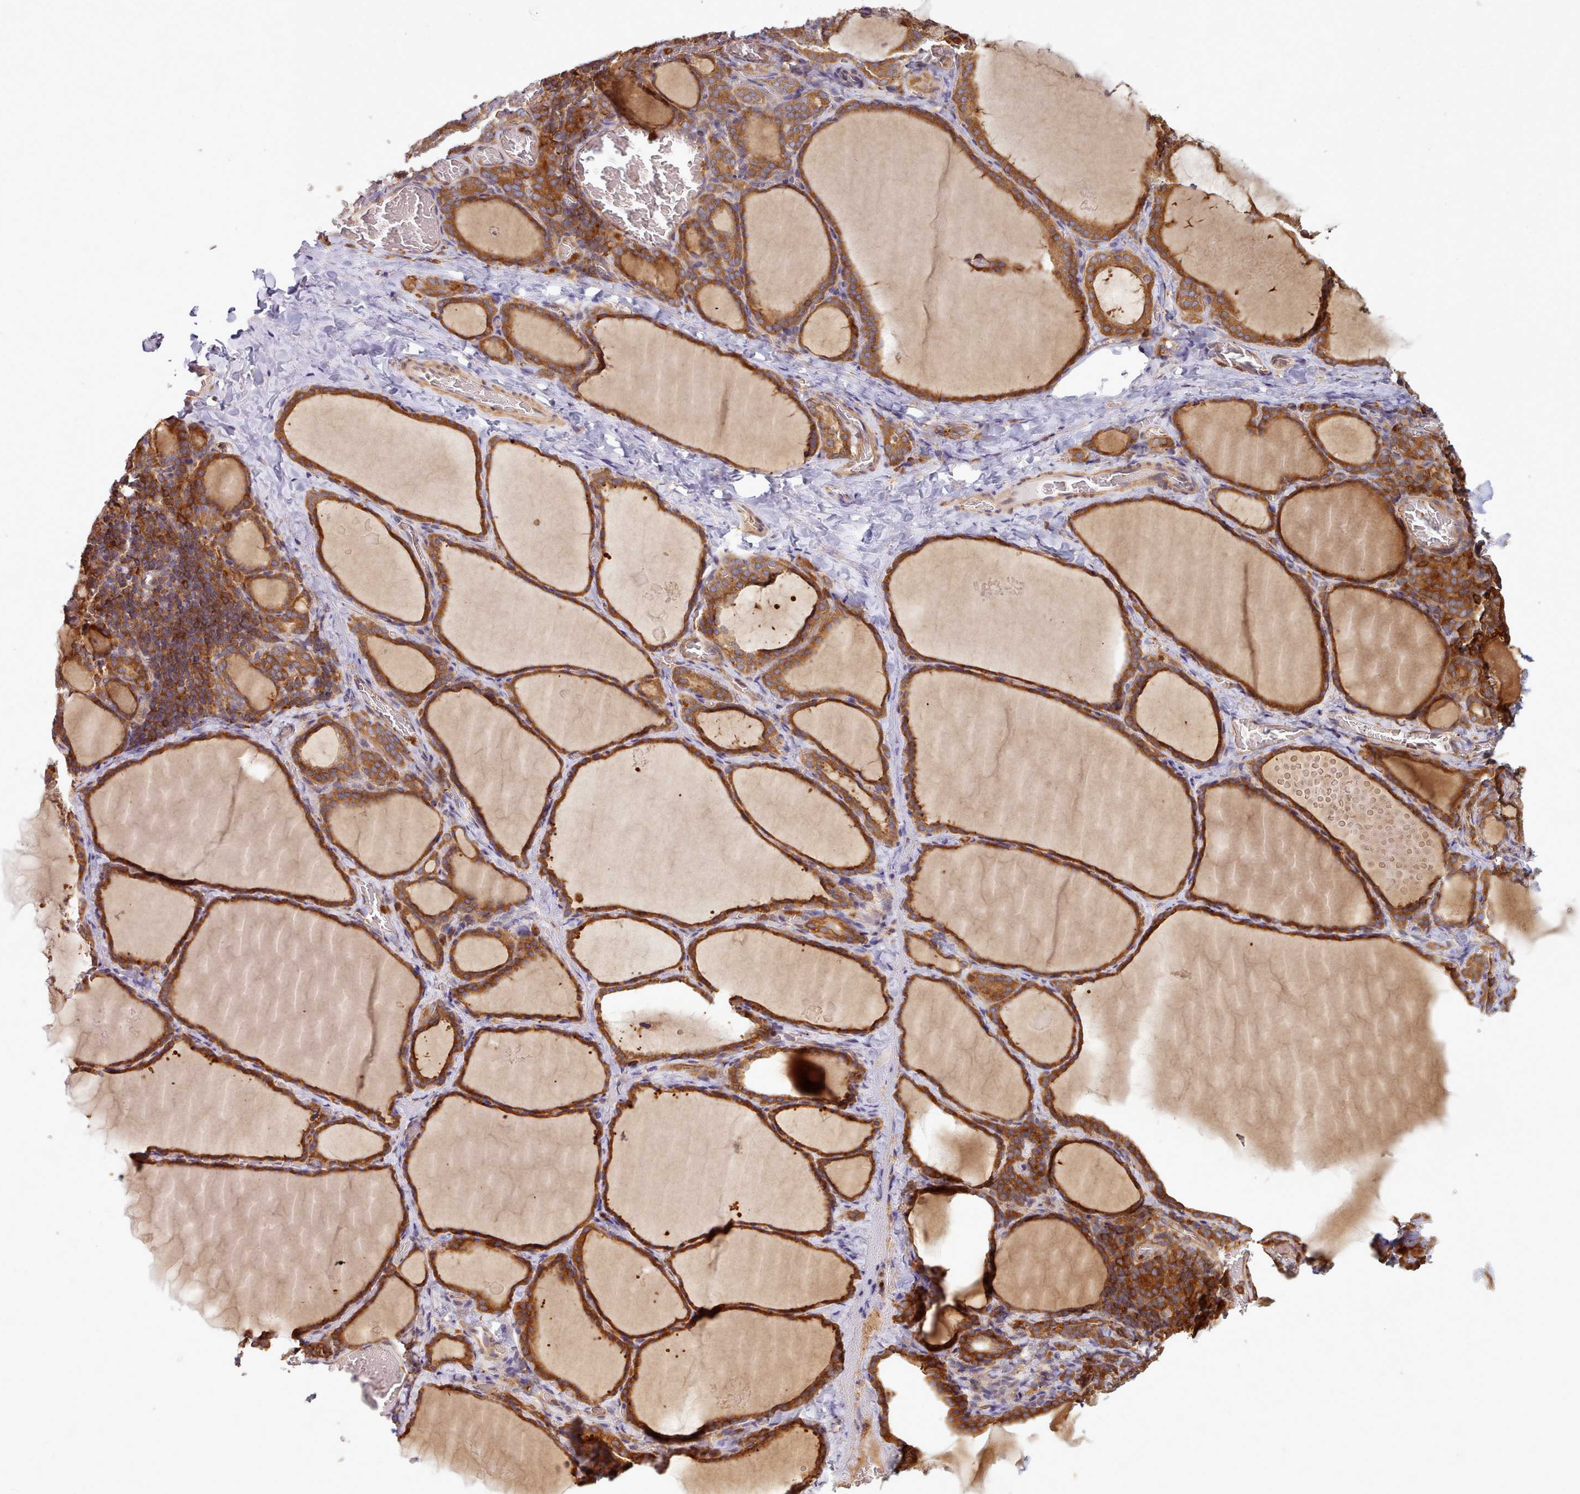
{"staining": {"intensity": "moderate", "quantity": ">75%", "location": "cytoplasmic/membranous"}, "tissue": "thyroid gland", "cell_type": "Glandular cells", "image_type": "normal", "snomed": [{"axis": "morphology", "description": "Normal tissue, NOS"}, {"axis": "topography", "description": "Thyroid gland"}], "caption": "A high-resolution image shows immunohistochemistry (IHC) staining of normal thyroid gland, which shows moderate cytoplasmic/membranous positivity in about >75% of glandular cells.", "gene": "SLC4A9", "patient": {"sex": "female", "age": 39}}